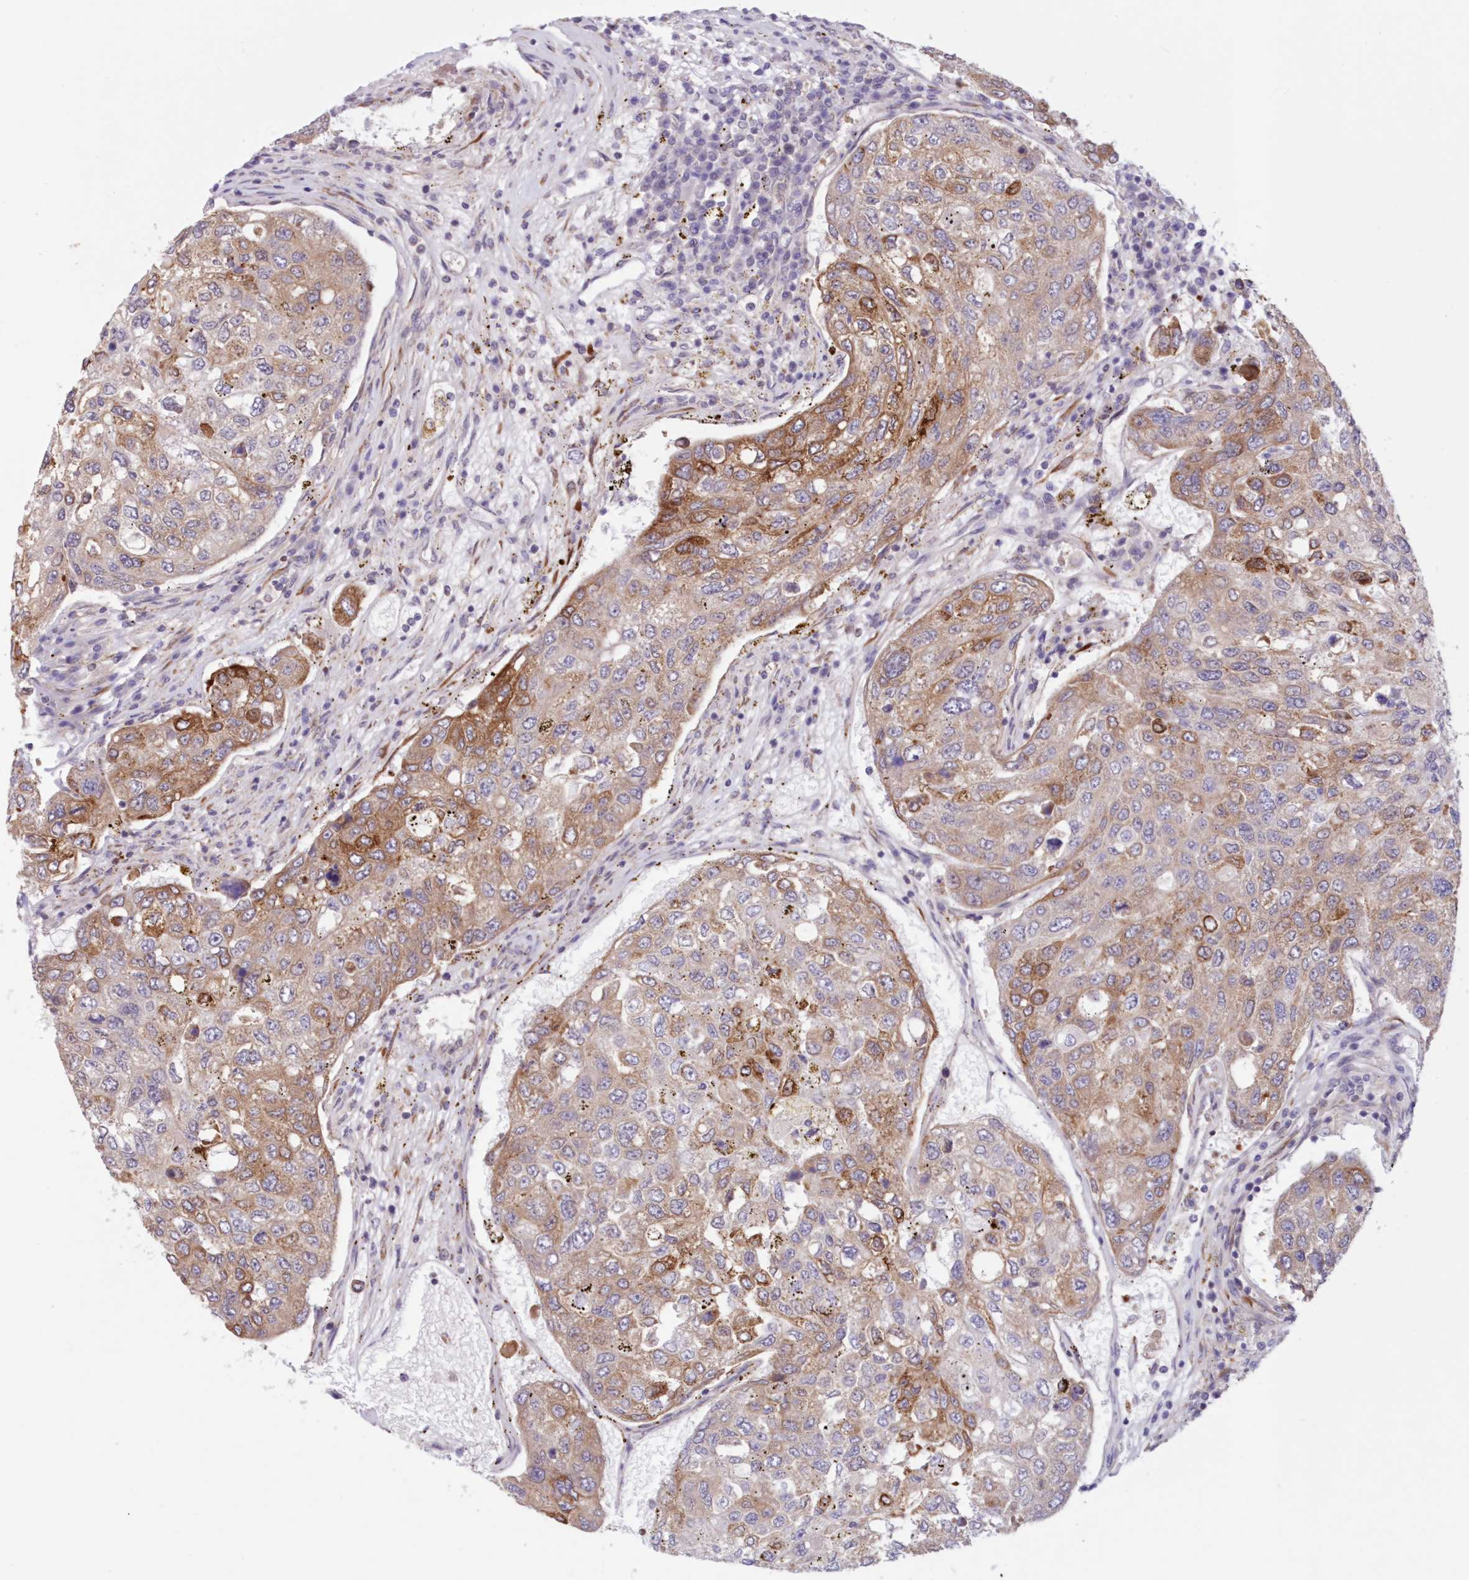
{"staining": {"intensity": "moderate", "quantity": "25%-75%", "location": "cytoplasmic/membranous"}, "tissue": "urothelial cancer", "cell_type": "Tumor cells", "image_type": "cancer", "snomed": [{"axis": "morphology", "description": "Urothelial carcinoma, High grade"}, {"axis": "topography", "description": "Lymph node"}, {"axis": "topography", "description": "Urinary bladder"}], "caption": "Protein positivity by immunohistochemistry reveals moderate cytoplasmic/membranous positivity in approximately 25%-75% of tumor cells in high-grade urothelial carcinoma.", "gene": "PCYOX1L", "patient": {"sex": "male", "age": 51}}